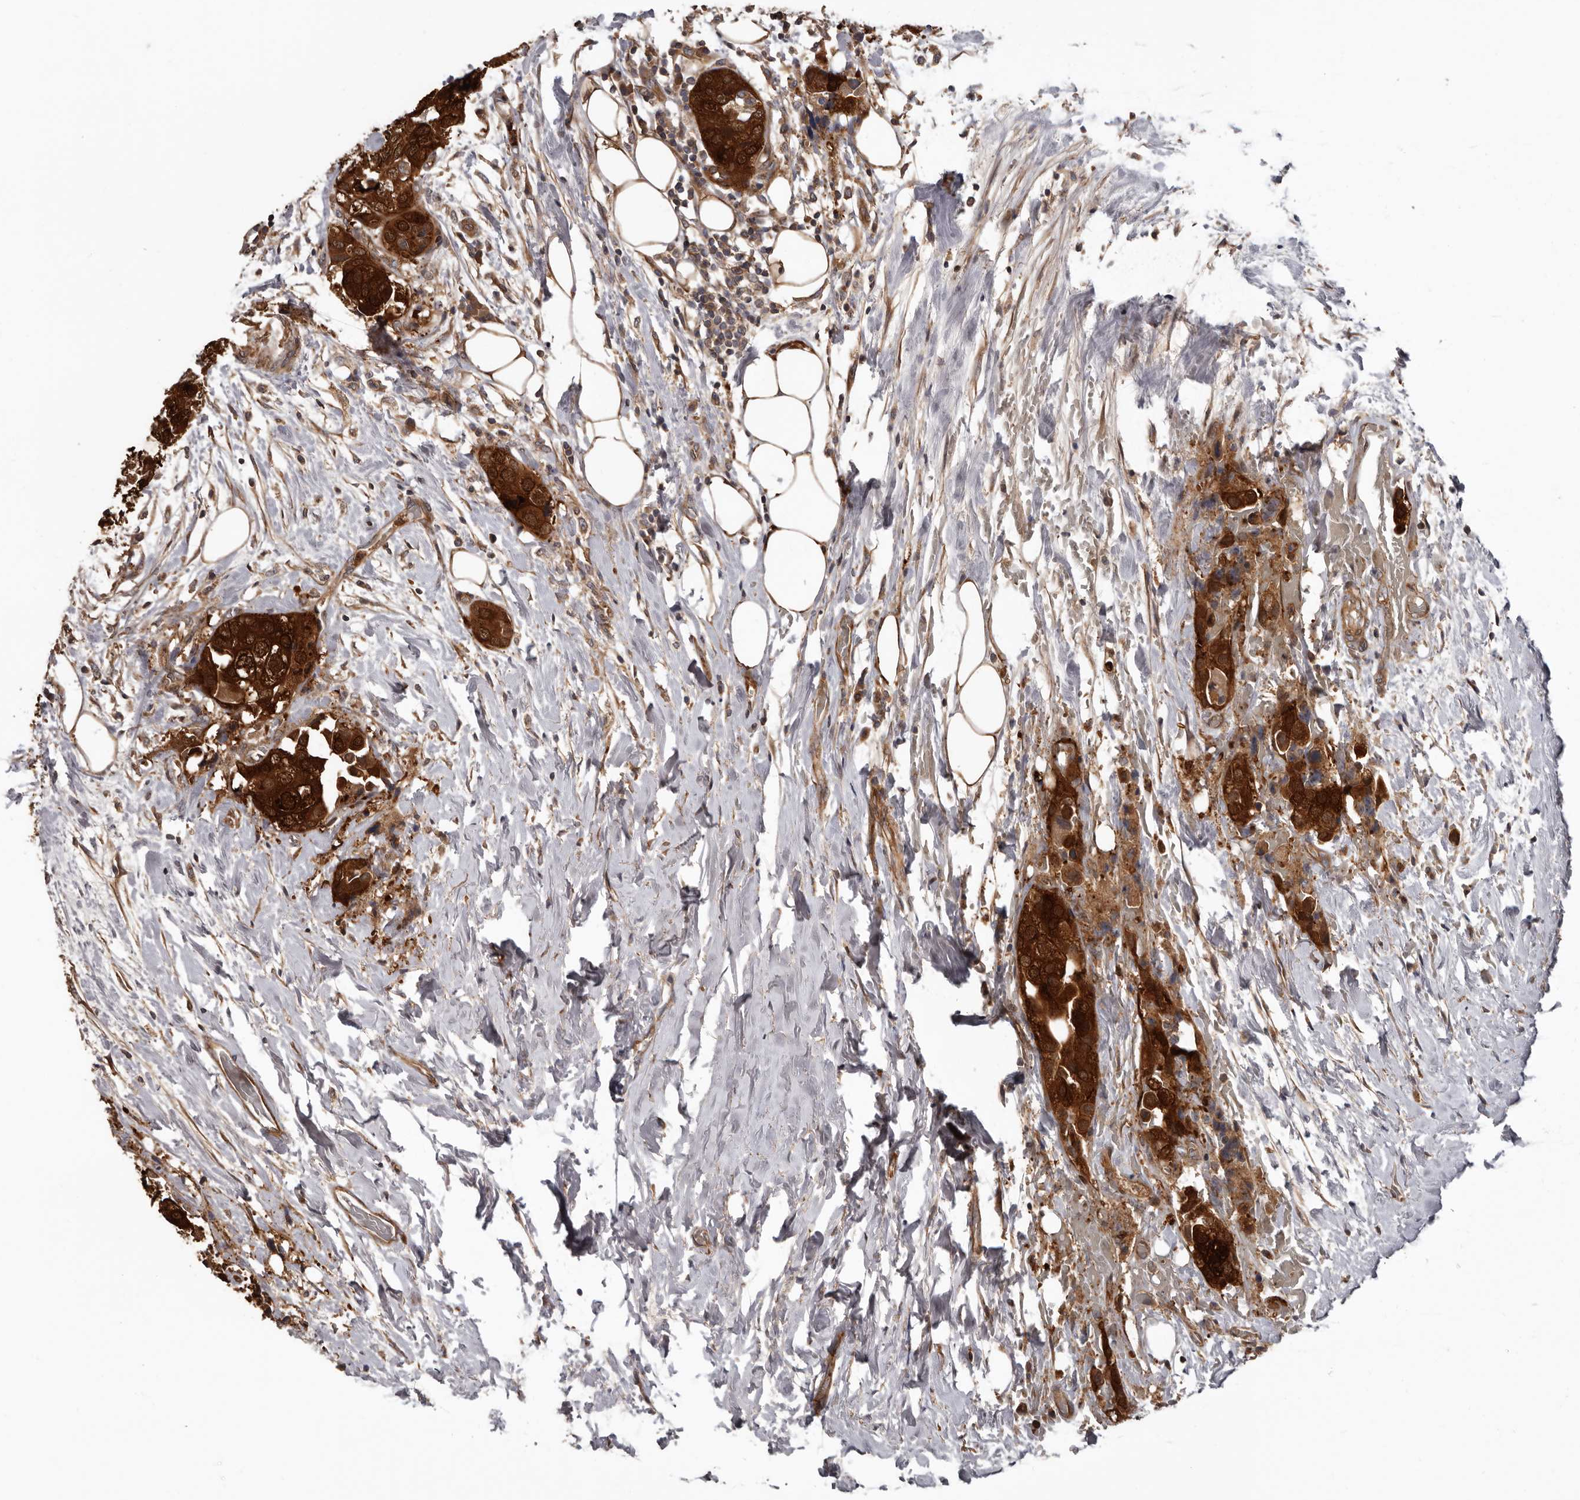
{"staining": {"intensity": "strong", "quantity": ">75%", "location": "cytoplasmic/membranous,nuclear"}, "tissue": "urothelial cancer", "cell_type": "Tumor cells", "image_type": "cancer", "snomed": [{"axis": "morphology", "description": "Urothelial carcinoma, High grade"}, {"axis": "topography", "description": "Urinary bladder"}], "caption": "DAB (3,3'-diaminobenzidine) immunohistochemical staining of human urothelial carcinoma (high-grade) demonstrates strong cytoplasmic/membranous and nuclear protein staining in about >75% of tumor cells. (DAB (3,3'-diaminobenzidine) IHC, brown staining for protein, blue staining for nuclei).", "gene": "ARHGEF5", "patient": {"sex": "male", "age": 64}}